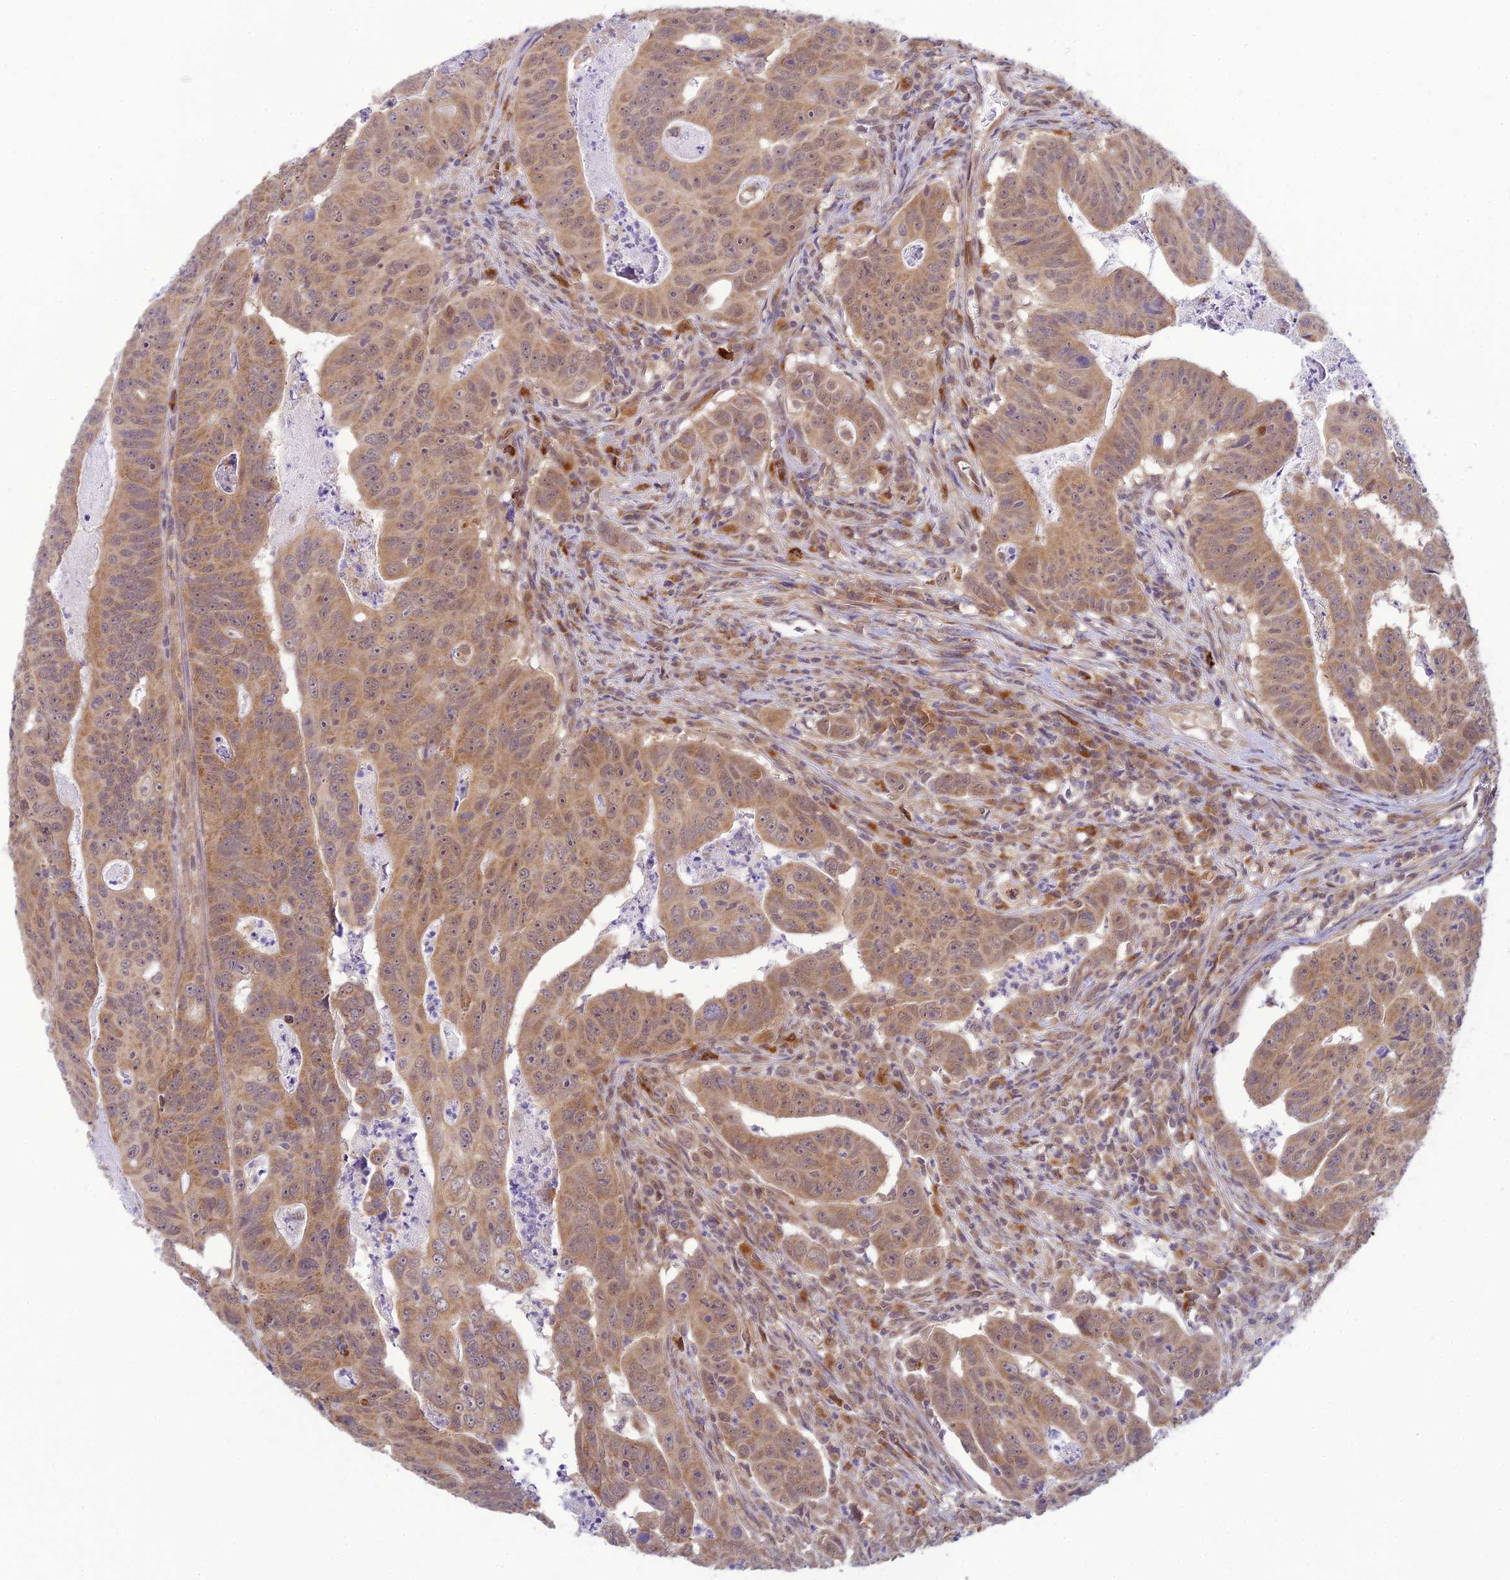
{"staining": {"intensity": "moderate", "quantity": ">75%", "location": "cytoplasmic/membranous,nuclear"}, "tissue": "colorectal cancer", "cell_type": "Tumor cells", "image_type": "cancer", "snomed": [{"axis": "morphology", "description": "Adenocarcinoma, NOS"}, {"axis": "topography", "description": "Rectum"}], "caption": "IHC of human colorectal cancer (adenocarcinoma) reveals medium levels of moderate cytoplasmic/membranous and nuclear positivity in approximately >75% of tumor cells.", "gene": "SKIC8", "patient": {"sex": "male", "age": 69}}